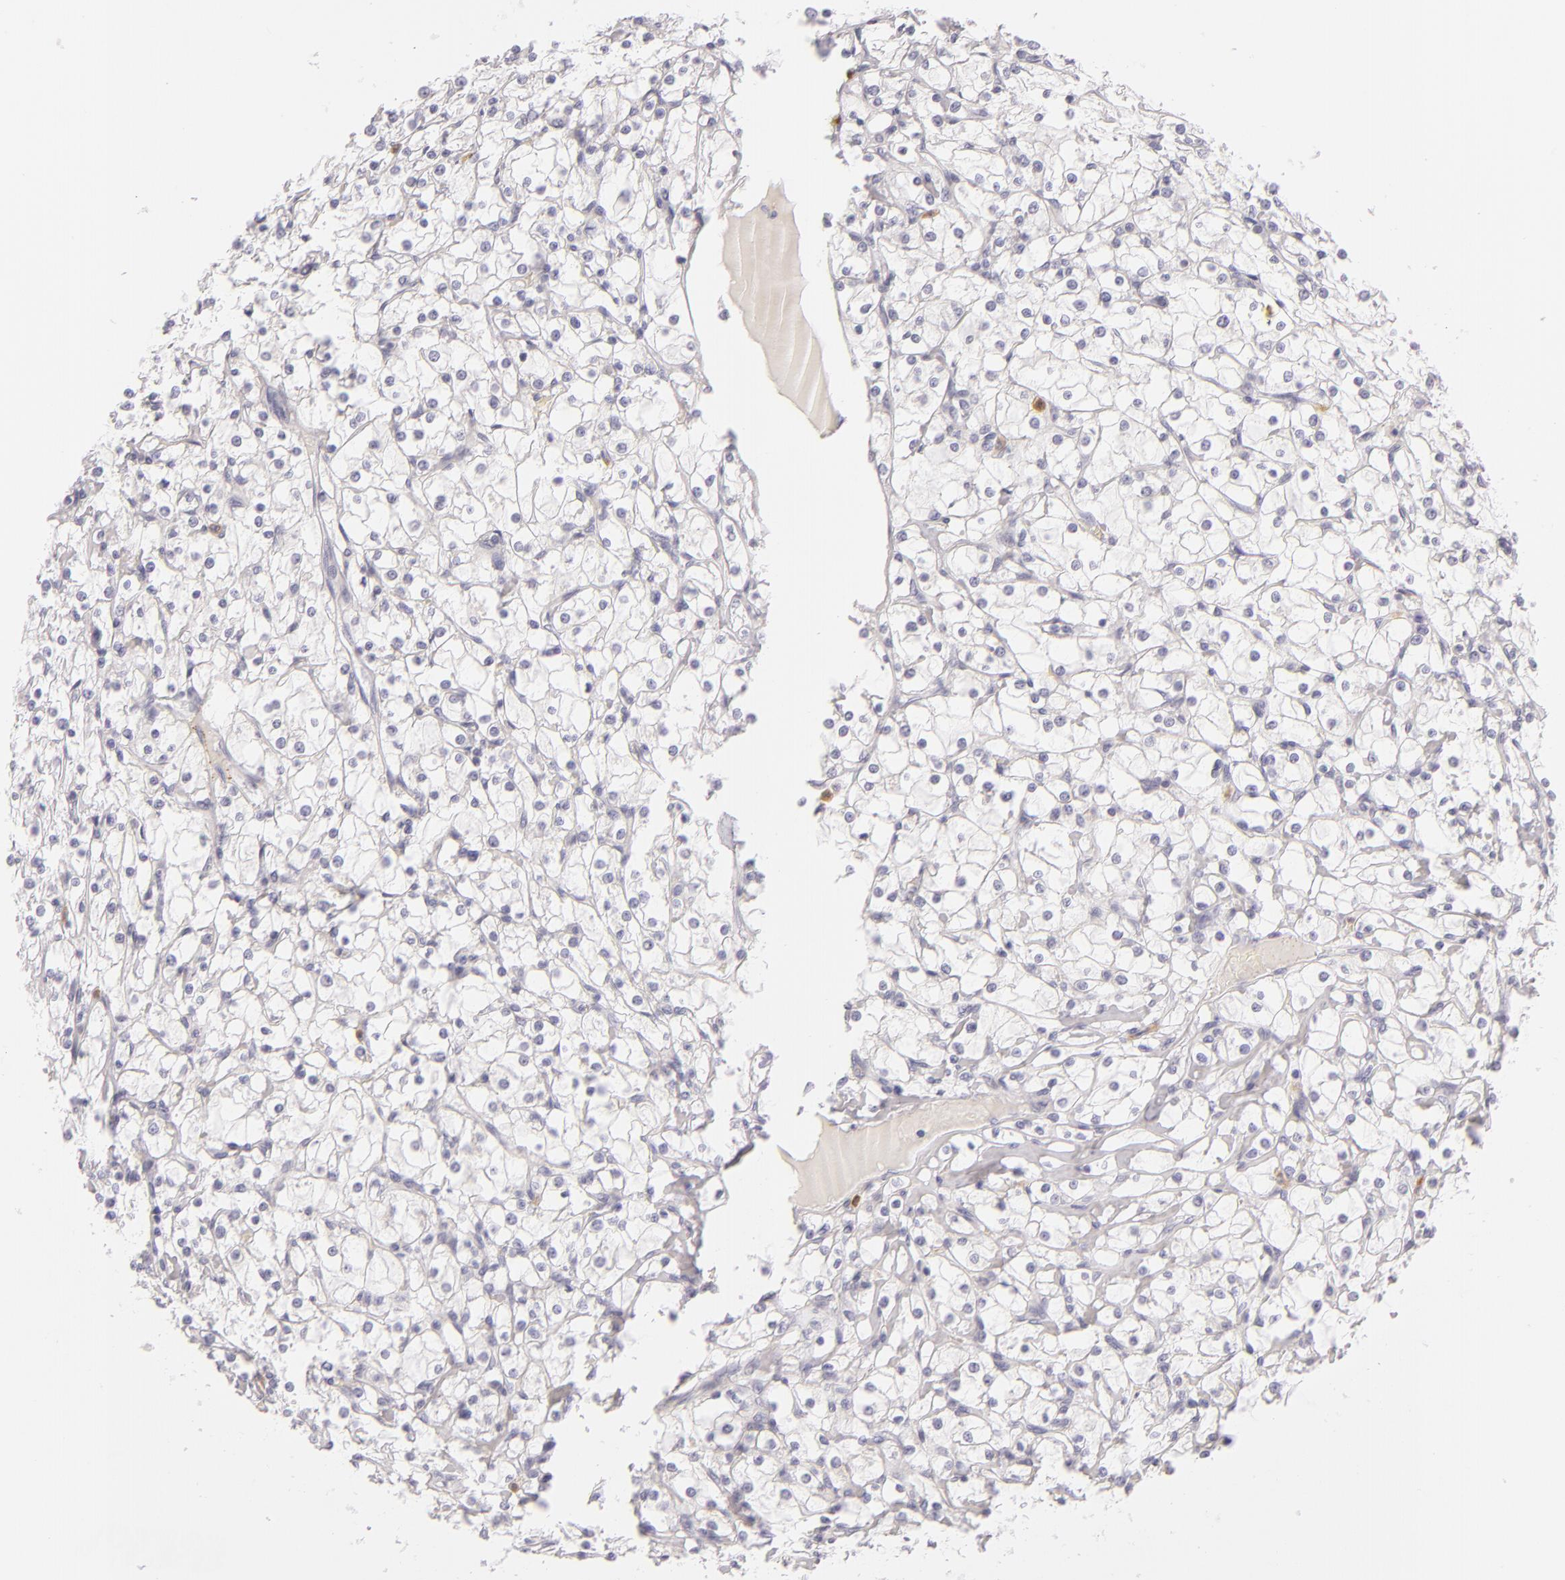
{"staining": {"intensity": "negative", "quantity": "none", "location": "none"}, "tissue": "renal cancer", "cell_type": "Tumor cells", "image_type": "cancer", "snomed": [{"axis": "morphology", "description": "Adenocarcinoma, NOS"}, {"axis": "topography", "description": "Kidney"}], "caption": "Immunohistochemistry (IHC) micrograph of renal cancer (adenocarcinoma) stained for a protein (brown), which demonstrates no positivity in tumor cells. The staining is performed using DAB (3,3'-diaminobenzidine) brown chromogen with nuclei counter-stained in using hematoxylin.", "gene": "FAM181A", "patient": {"sex": "female", "age": 73}}